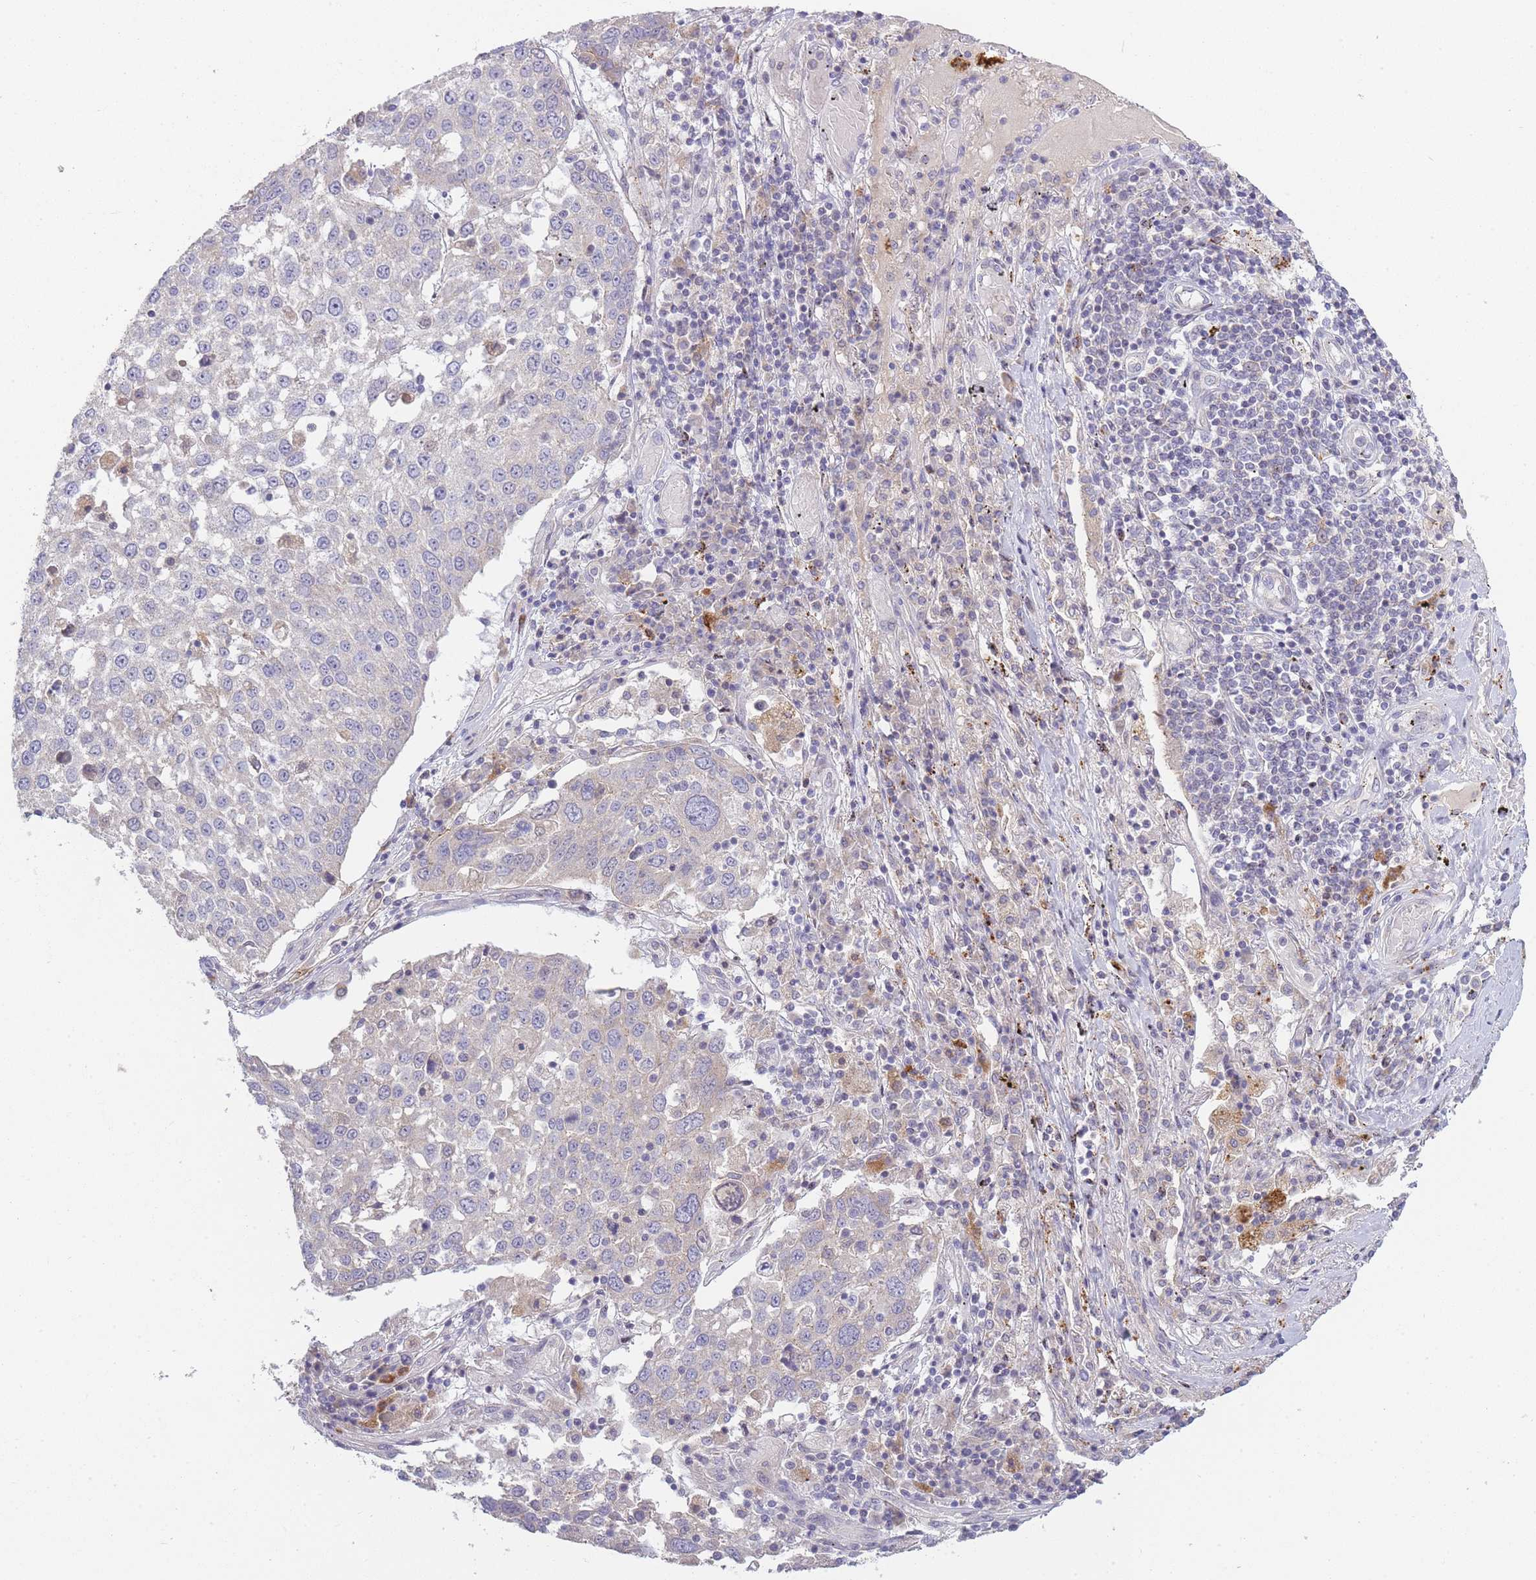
{"staining": {"intensity": "negative", "quantity": "none", "location": "none"}, "tissue": "lung cancer", "cell_type": "Tumor cells", "image_type": "cancer", "snomed": [{"axis": "morphology", "description": "Squamous cell carcinoma, NOS"}, {"axis": "topography", "description": "Lung"}], "caption": "The histopathology image exhibits no significant staining in tumor cells of lung cancer (squamous cell carcinoma).", "gene": "TRIM61", "patient": {"sex": "male", "age": 65}}